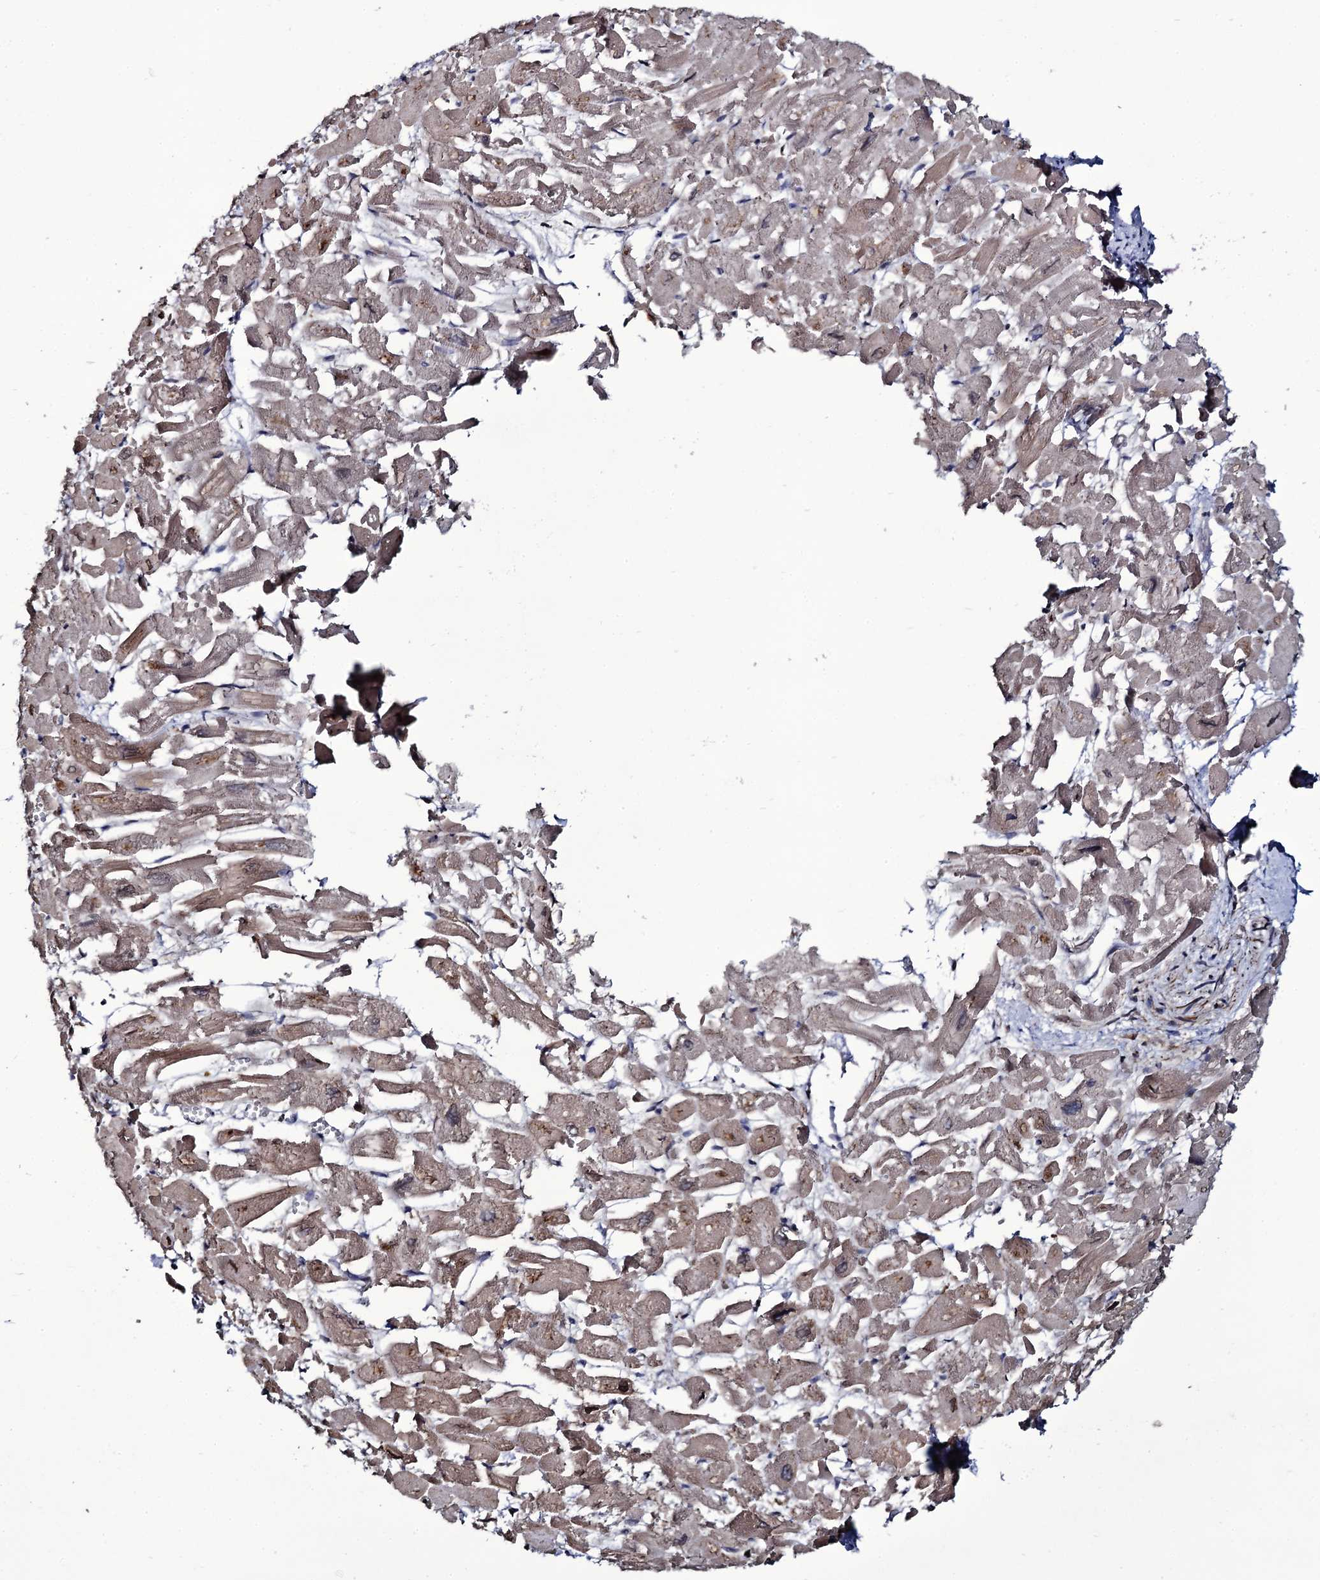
{"staining": {"intensity": "moderate", "quantity": ">75%", "location": "cytoplasmic/membranous"}, "tissue": "heart muscle", "cell_type": "Cardiomyocytes", "image_type": "normal", "snomed": [{"axis": "morphology", "description": "Normal tissue, NOS"}, {"axis": "topography", "description": "Heart"}], "caption": "Heart muscle was stained to show a protein in brown. There is medium levels of moderate cytoplasmic/membranous positivity in approximately >75% of cardiomyocytes. (Stains: DAB (3,3'-diaminobenzidine) in brown, nuclei in blue, Microscopy: brightfield microscopy at high magnification).", "gene": "TTC23", "patient": {"sex": "male", "age": 54}}